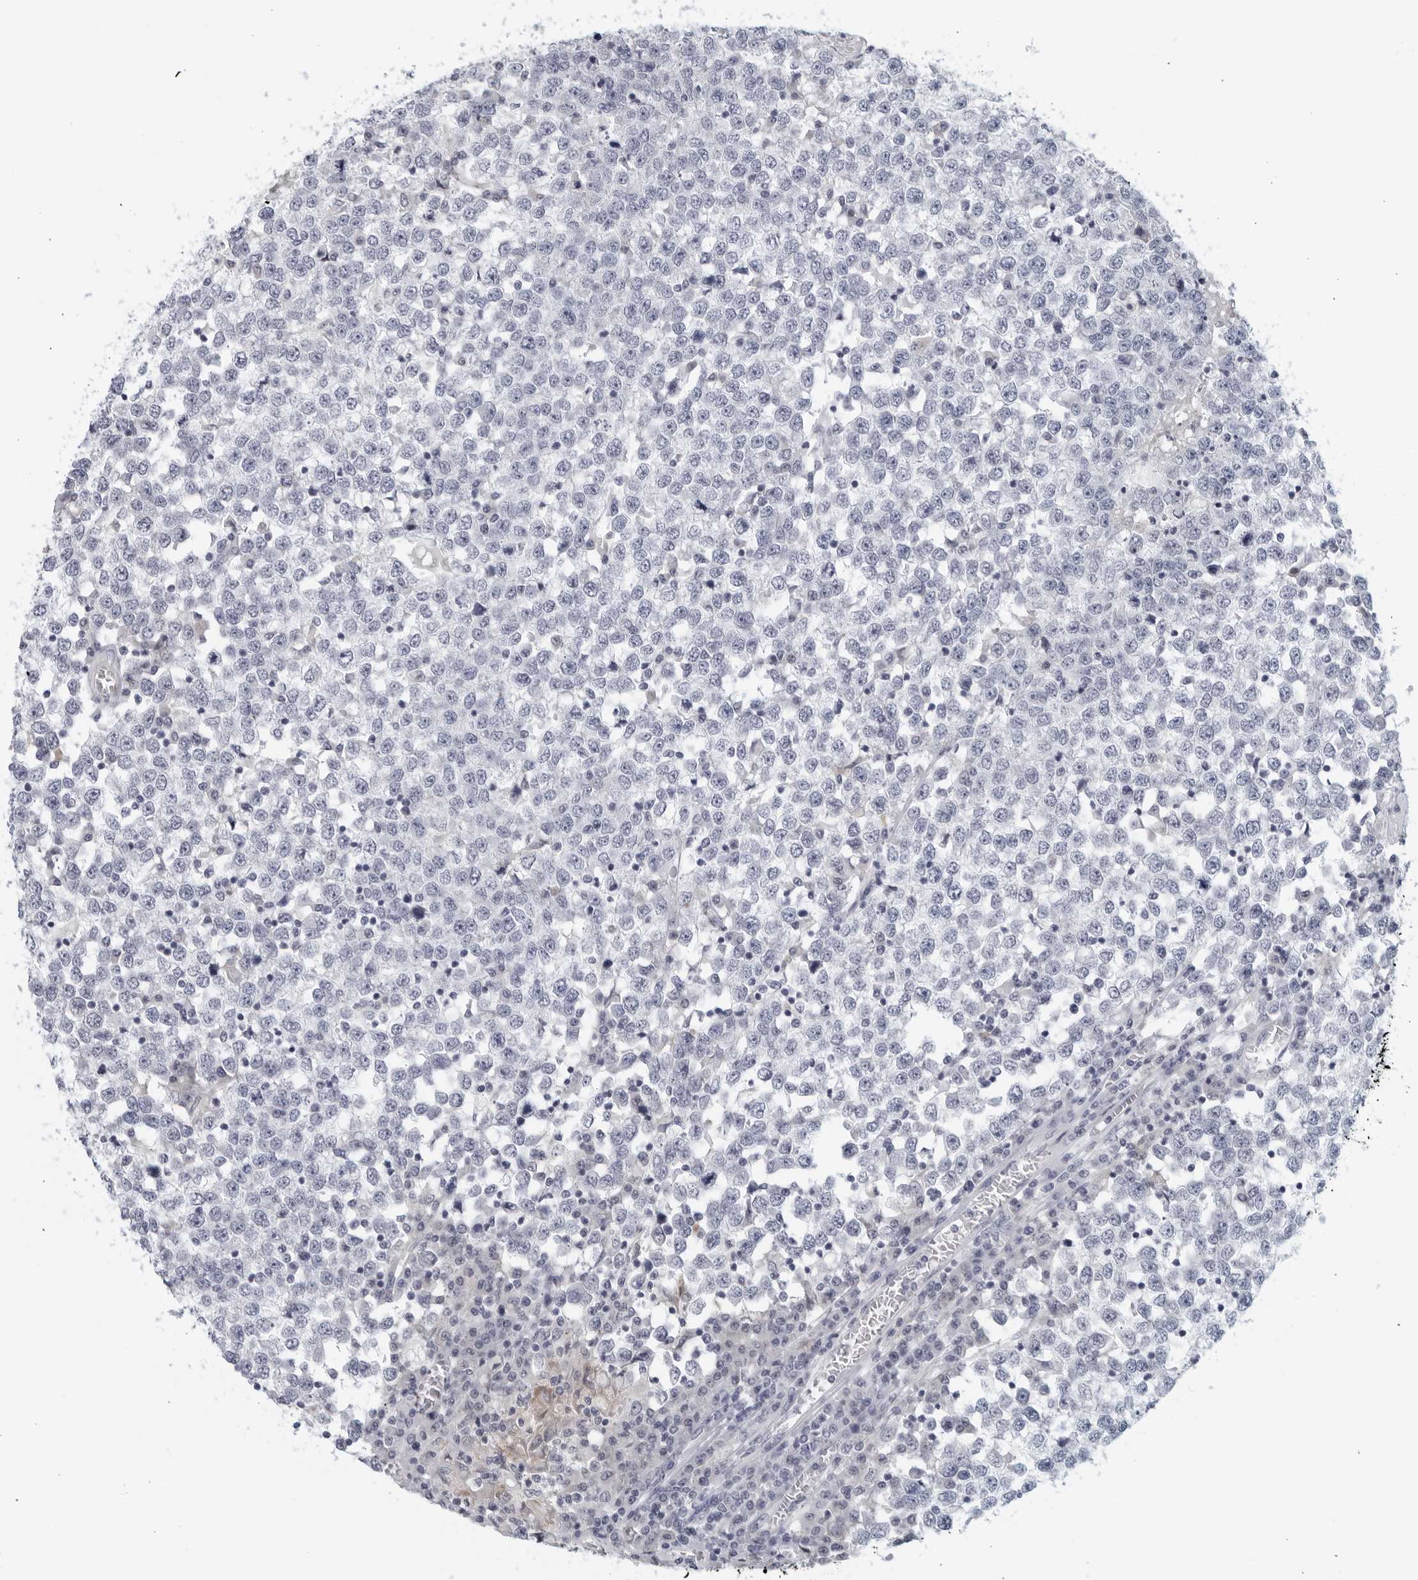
{"staining": {"intensity": "negative", "quantity": "none", "location": "none"}, "tissue": "testis cancer", "cell_type": "Tumor cells", "image_type": "cancer", "snomed": [{"axis": "morphology", "description": "Seminoma, NOS"}, {"axis": "topography", "description": "Testis"}], "caption": "Protein analysis of seminoma (testis) shows no significant staining in tumor cells.", "gene": "MATN1", "patient": {"sex": "male", "age": 65}}